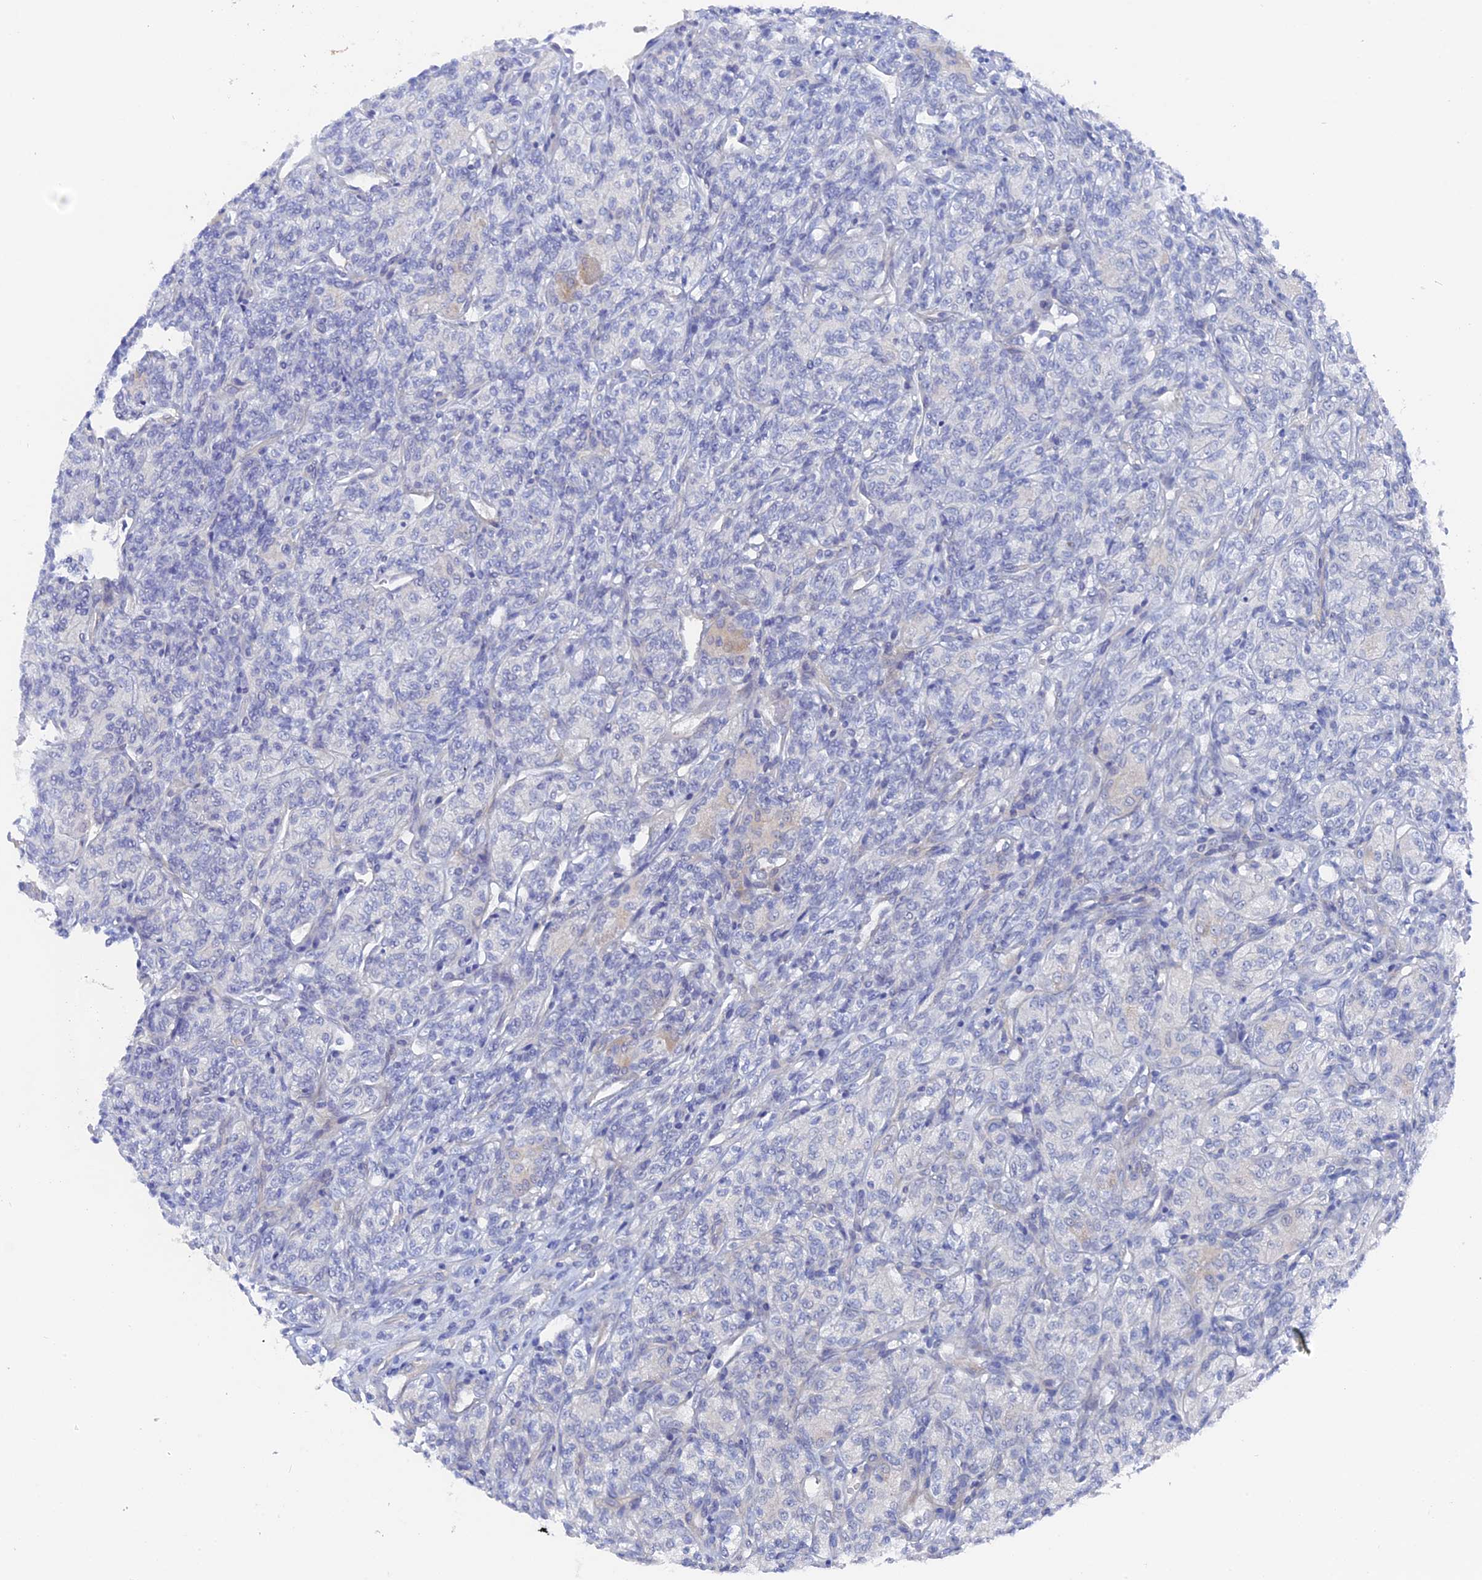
{"staining": {"intensity": "negative", "quantity": "none", "location": "none"}, "tissue": "renal cancer", "cell_type": "Tumor cells", "image_type": "cancer", "snomed": [{"axis": "morphology", "description": "Adenocarcinoma, NOS"}, {"axis": "topography", "description": "Kidney"}], "caption": "Tumor cells are negative for protein expression in human renal cancer (adenocarcinoma).", "gene": "DACT3", "patient": {"sex": "male", "age": 77}}